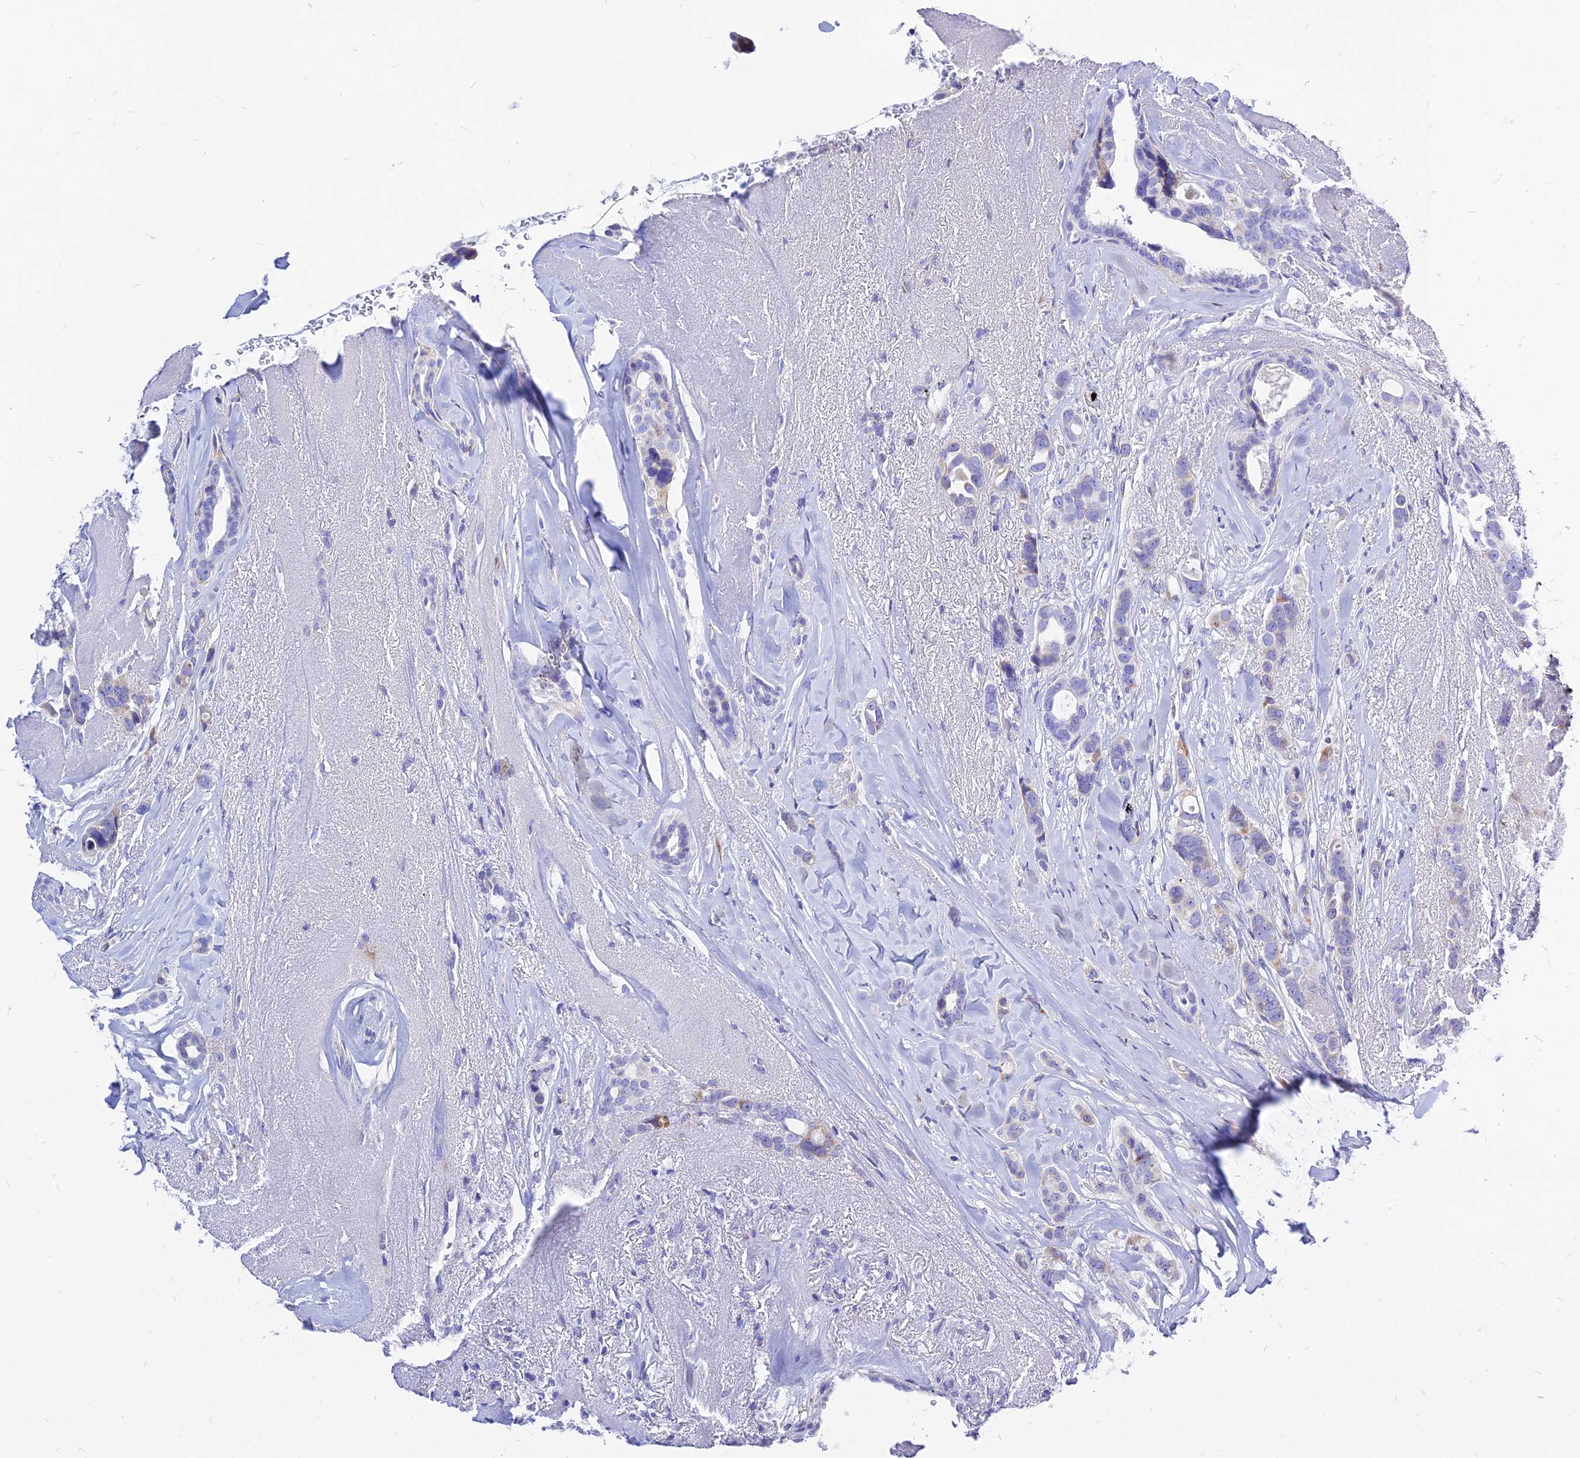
{"staining": {"intensity": "negative", "quantity": "none", "location": "none"}, "tissue": "breast cancer", "cell_type": "Tumor cells", "image_type": "cancer", "snomed": [{"axis": "morphology", "description": "Lobular carcinoma"}, {"axis": "topography", "description": "Breast"}], "caption": "Breast cancer stained for a protein using immunohistochemistry (IHC) demonstrates no positivity tumor cells.", "gene": "CNOT6", "patient": {"sex": "female", "age": 51}}